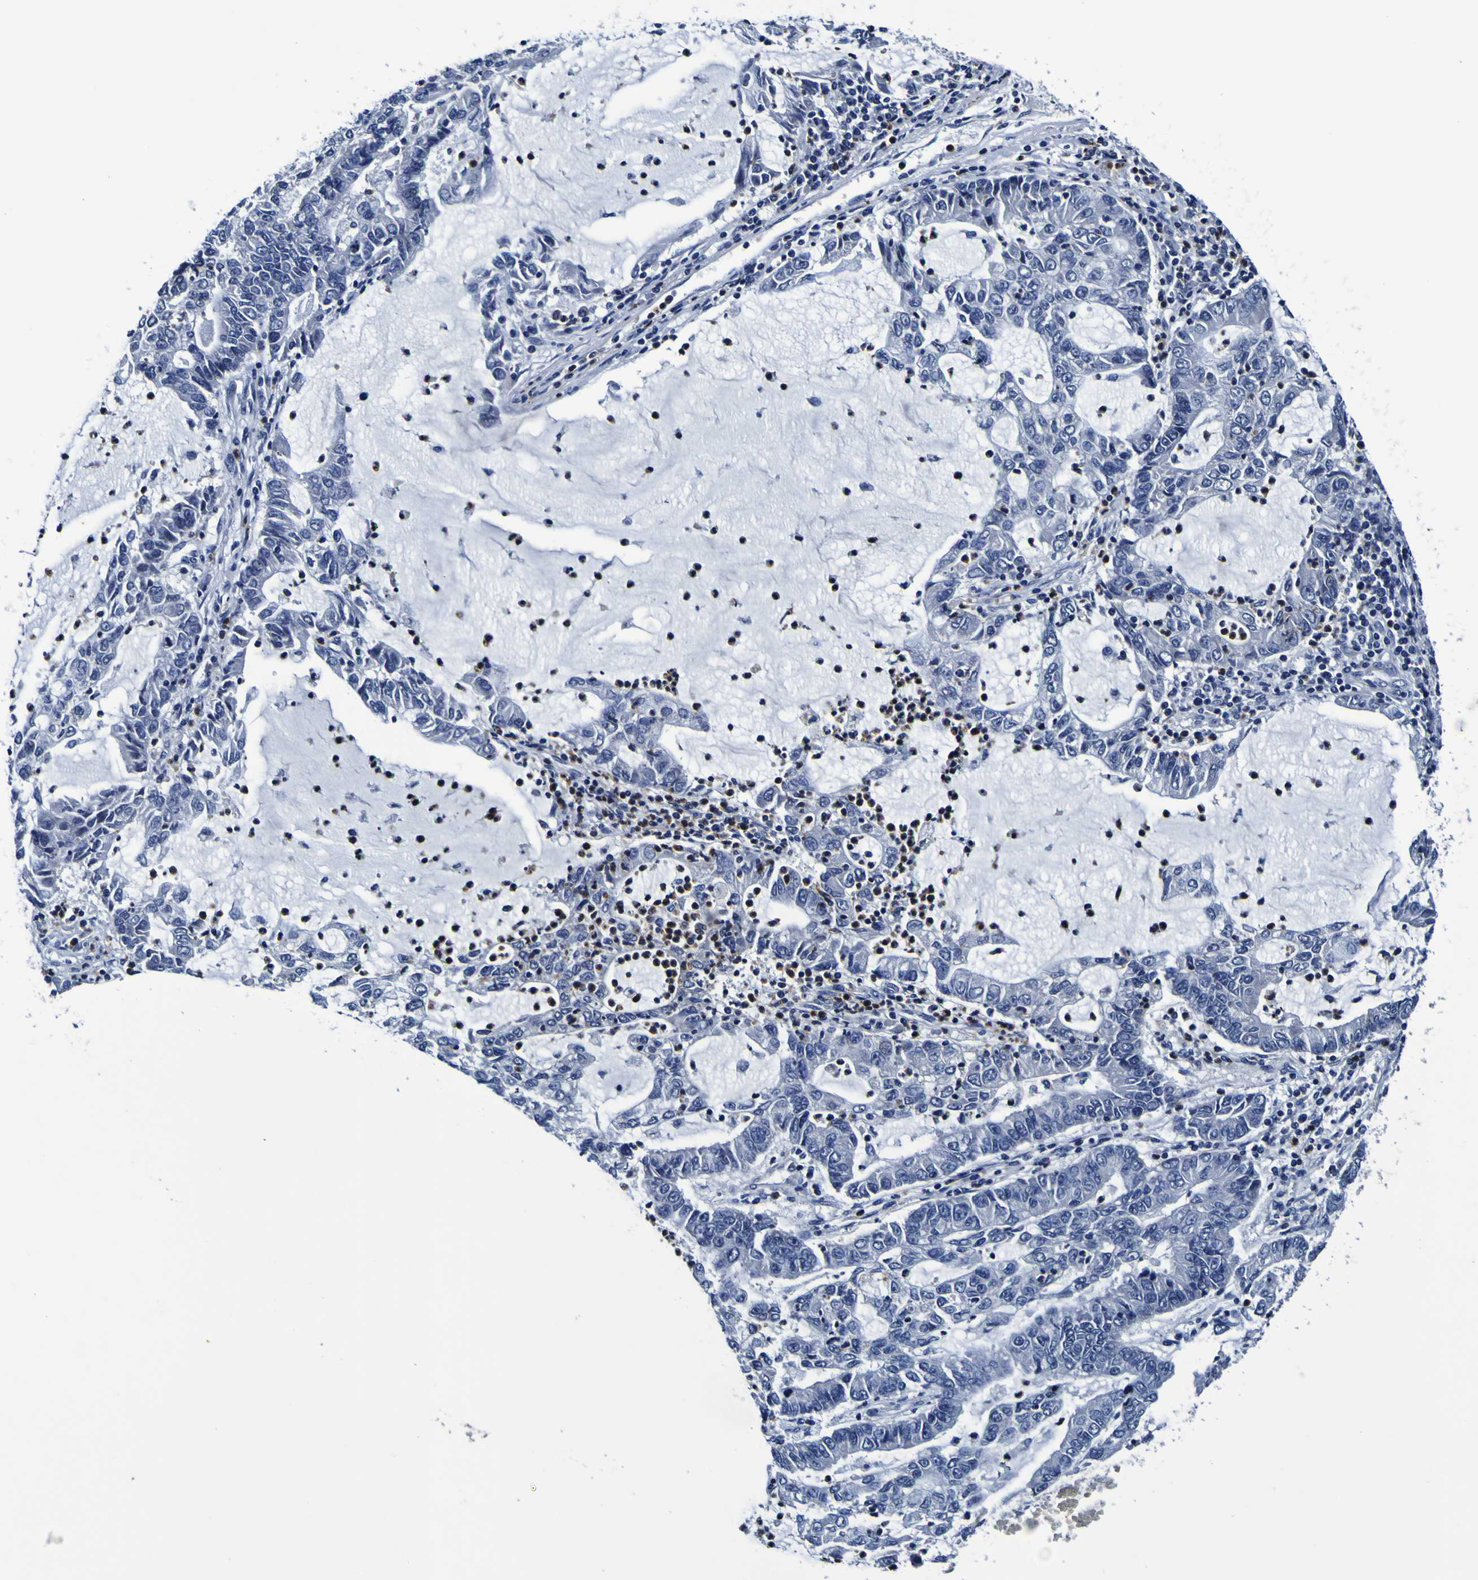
{"staining": {"intensity": "negative", "quantity": "none", "location": "none"}, "tissue": "lung cancer", "cell_type": "Tumor cells", "image_type": "cancer", "snomed": [{"axis": "morphology", "description": "Adenocarcinoma, NOS"}, {"axis": "topography", "description": "Lung"}], "caption": "Human lung adenocarcinoma stained for a protein using IHC reveals no staining in tumor cells.", "gene": "PANK4", "patient": {"sex": "female", "age": 51}}